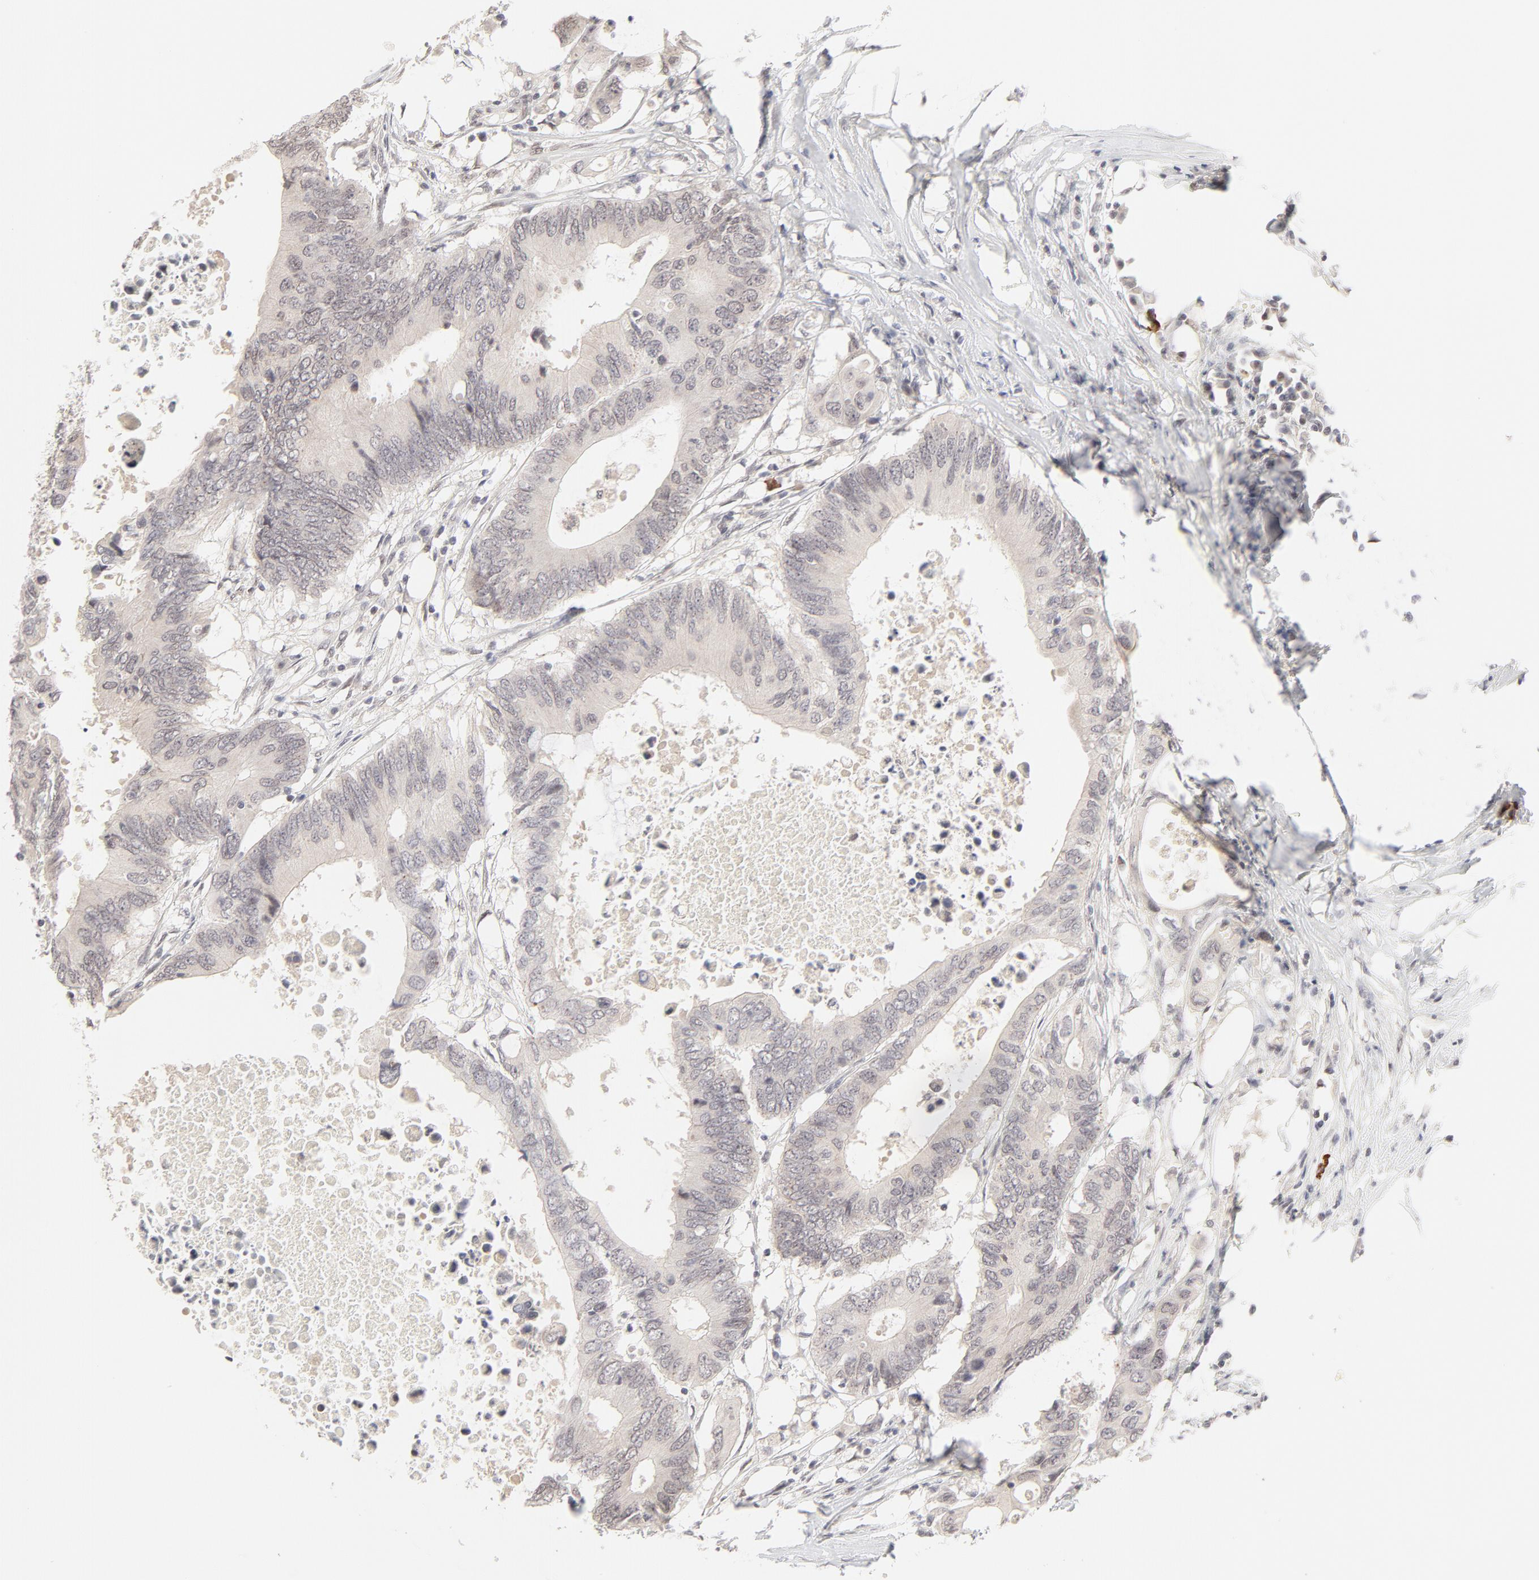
{"staining": {"intensity": "weak", "quantity": "<25%", "location": "nuclear"}, "tissue": "colorectal cancer", "cell_type": "Tumor cells", "image_type": "cancer", "snomed": [{"axis": "morphology", "description": "Adenocarcinoma, NOS"}, {"axis": "topography", "description": "Colon"}], "caption": "Adenocarcinoma (colorectal) was stained to show a protein in brown. There is no significant staining in tumor cells.", "gene": "PBX3", "patient": {"sex": "male", "age": 71}}